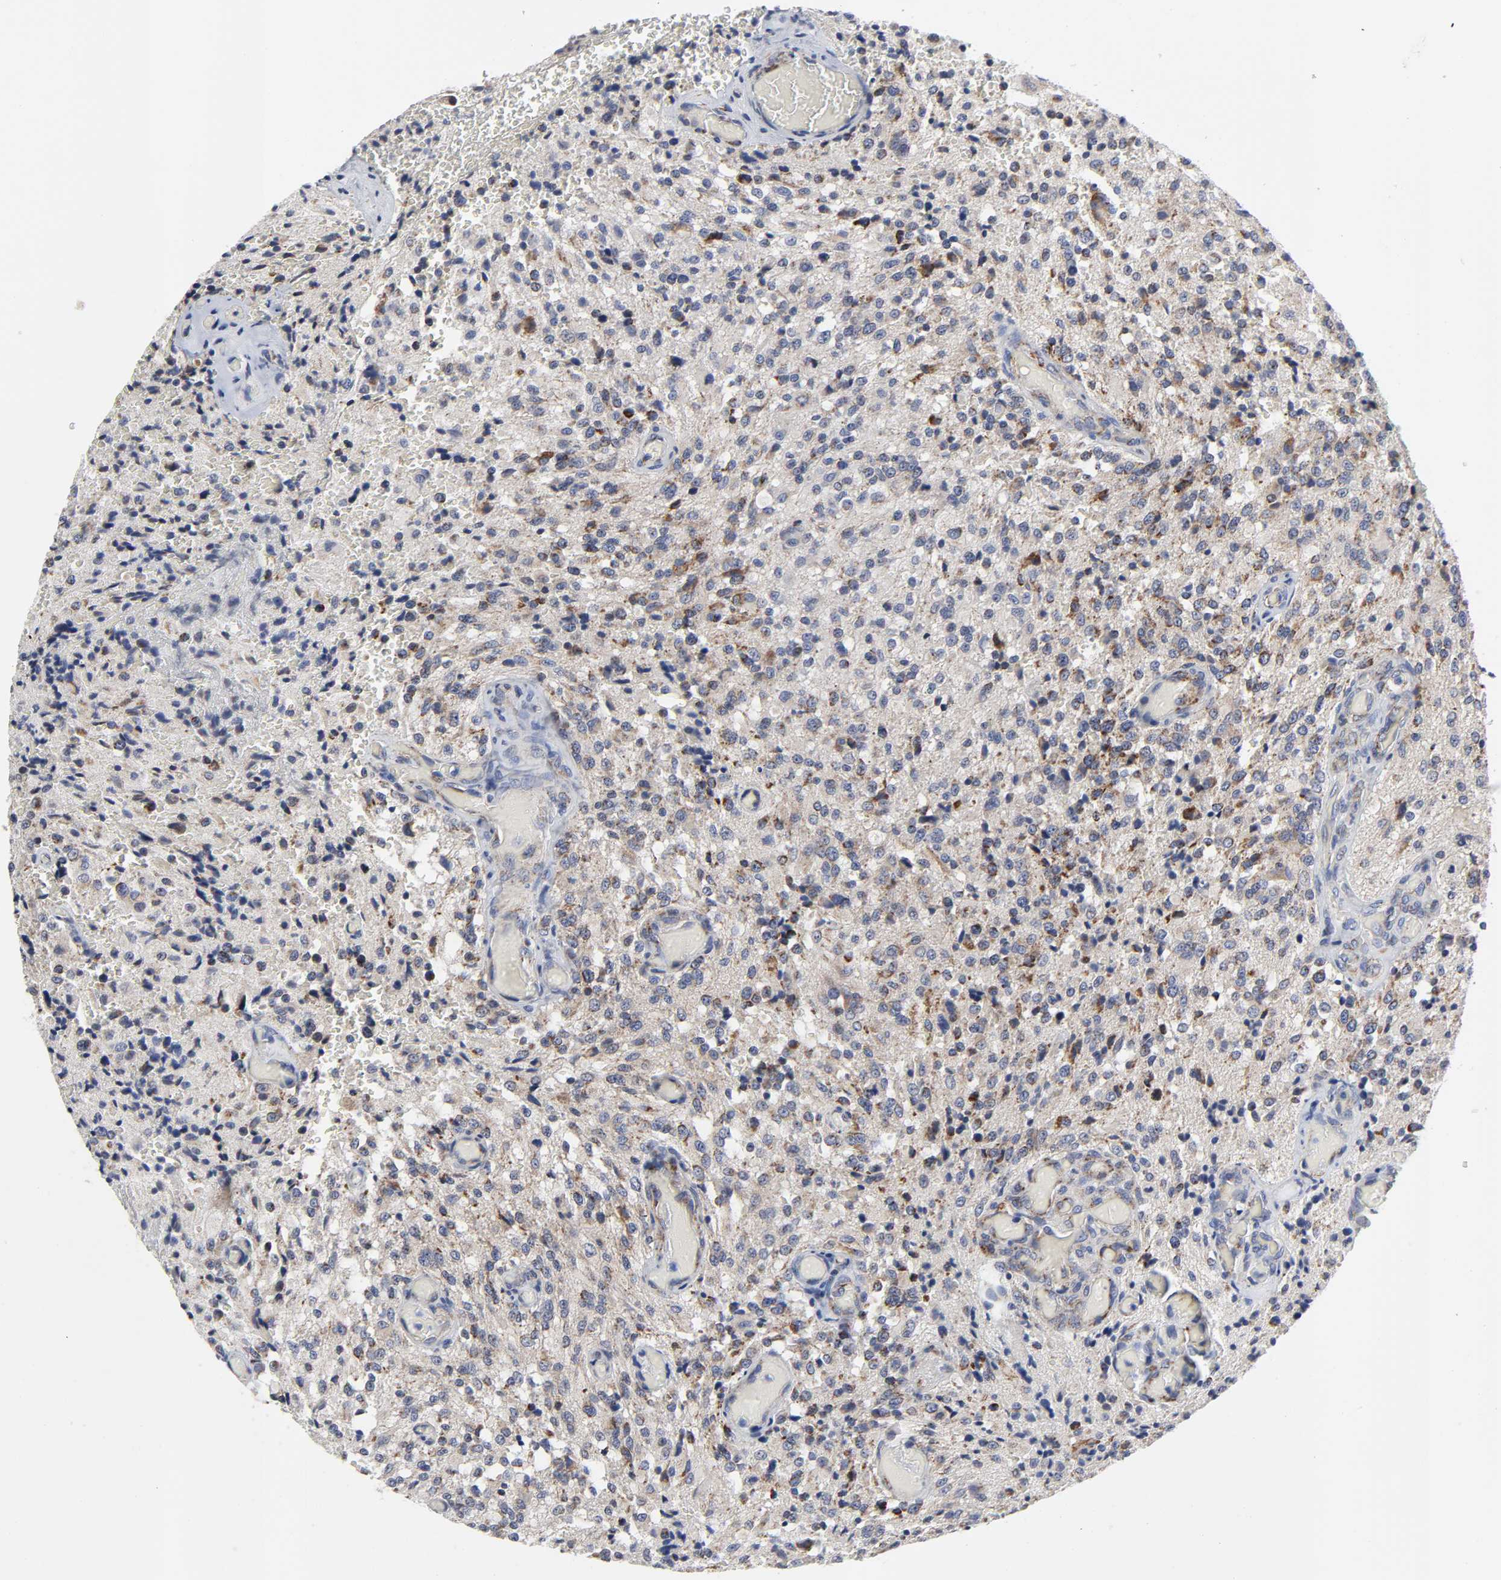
{"staining": {"intensity": "moderate", "quantity": "25%-75%", "location": "cytoplasmic/membranous"}, "tissue": "glioma", "cell_type": "Tumor cells", "image_type": "cancer", "snomed": [{"axis": "morphology", "description": "Normal tissue, NOS"}, {"axis": "morphology", "description": "Glioma, malignant, High grade"}, {"axis": "topography", "description": "Cerebral cortex"}], "caption": "Immunohistochemistry (IHC) of human malignant glioma (high-grade) exhibits medium levels of moderate cytoplasmic/membranous positivity in about 25%-75% of tumor cells.", "gene": "AOPEP", "patient": {"sex": "male", "age": 56}}